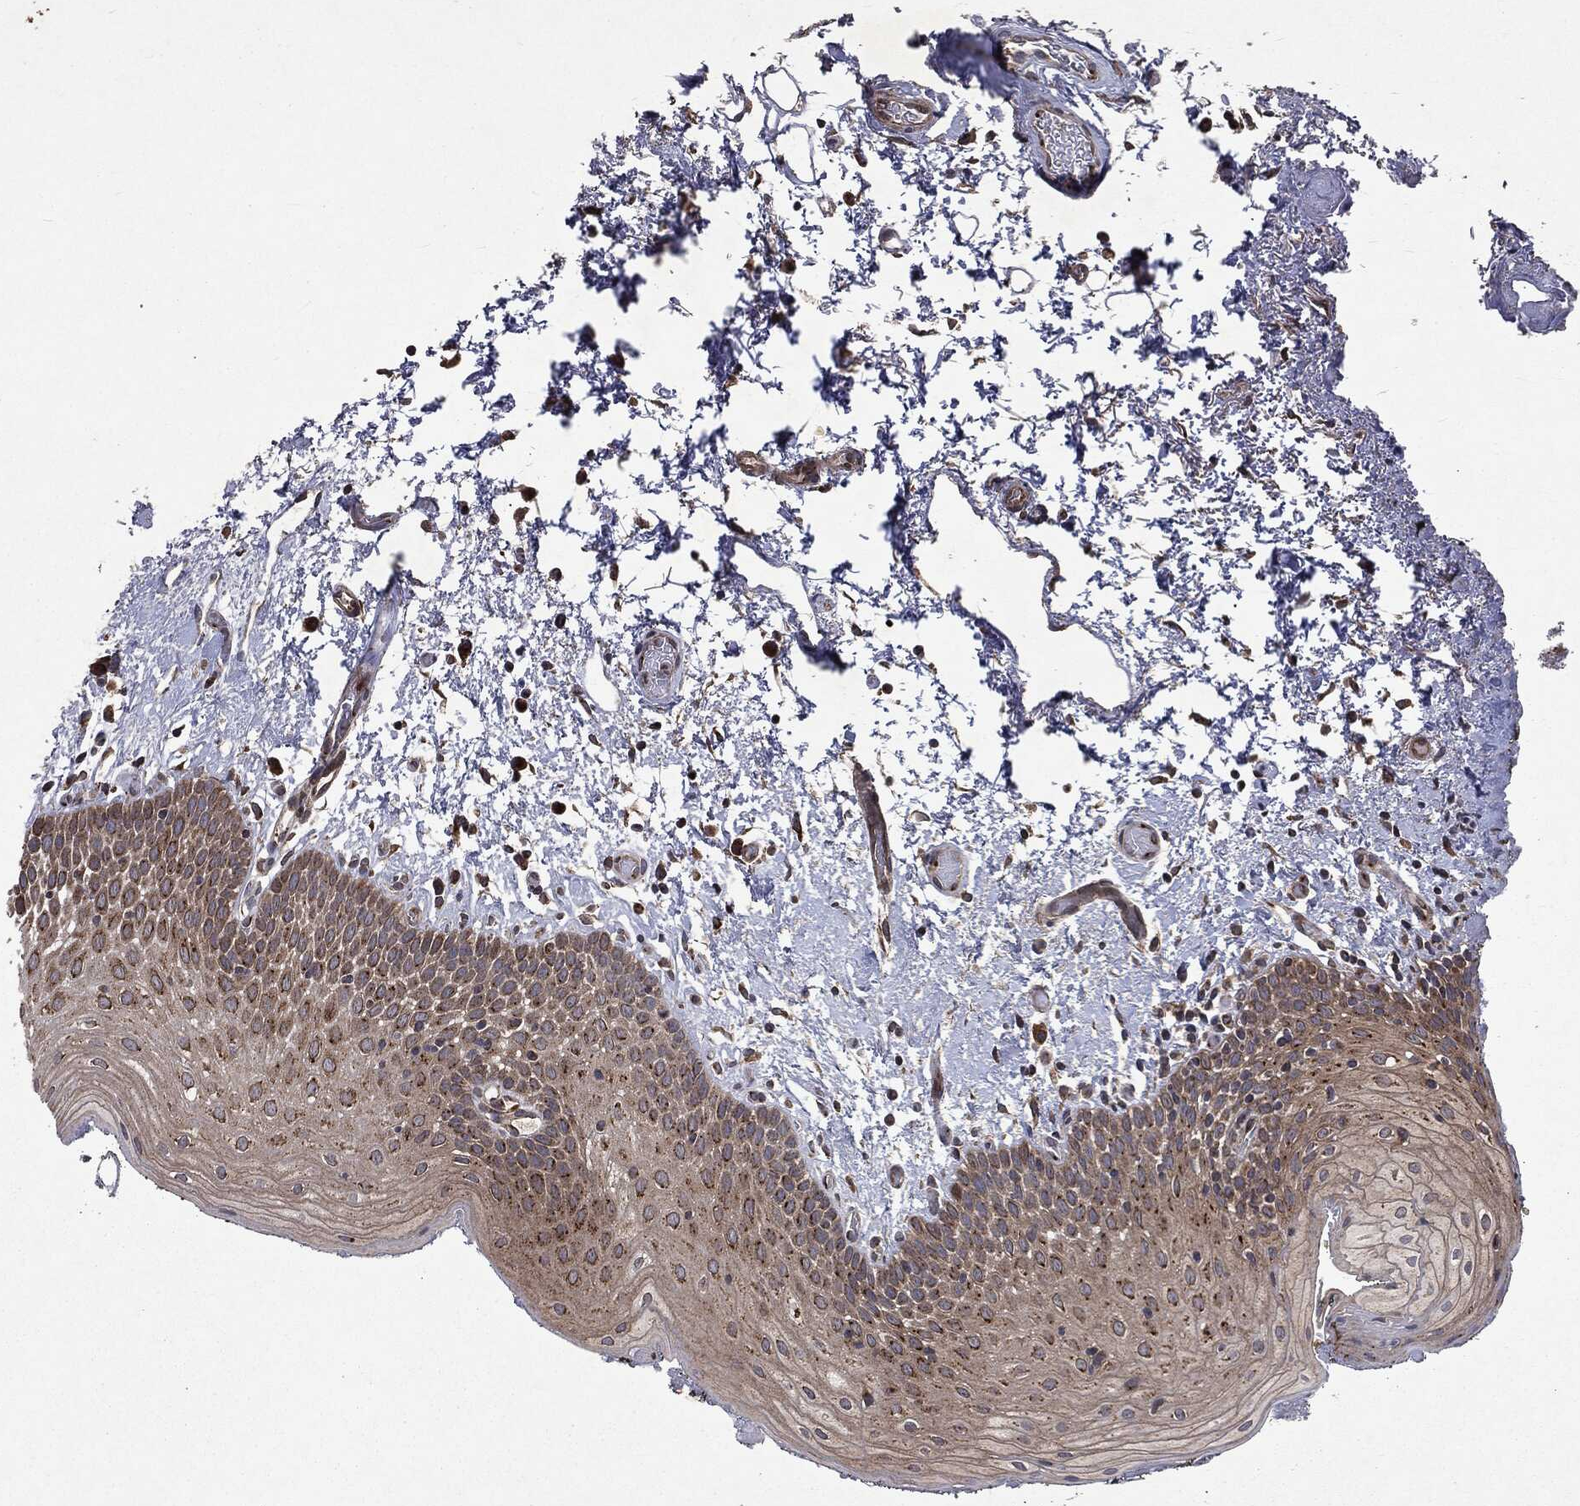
{"staining": {"intensity": "strong", "quantity": ">75%", "location": "cytoplasmic/membranous"}, "tissue": "oral mucosa", "cell_type": "Squamous epithelial cells", "image_type": "normal", "snomed": [{"axis": "morphology", "description": "Normal tissue, NOS"}, {"axis": "morphology", "description": "Squamous cell carcinoma, NOS"}, {"axis": "topography", "description": "Oral tissue"}, {"axis": "topography", "description": "Tounge, NOS"}, {"axis": "topography", "description": "Head-Neck"}], "caption": "The histopathology image displays staining of normal oral mucosa, revealing strong cytoplasmic/membranous protein expression (brown color) within squamous epithelial cells.", "gene": "PLPPR2", "patient": {"sex": "female", "age": 80}}